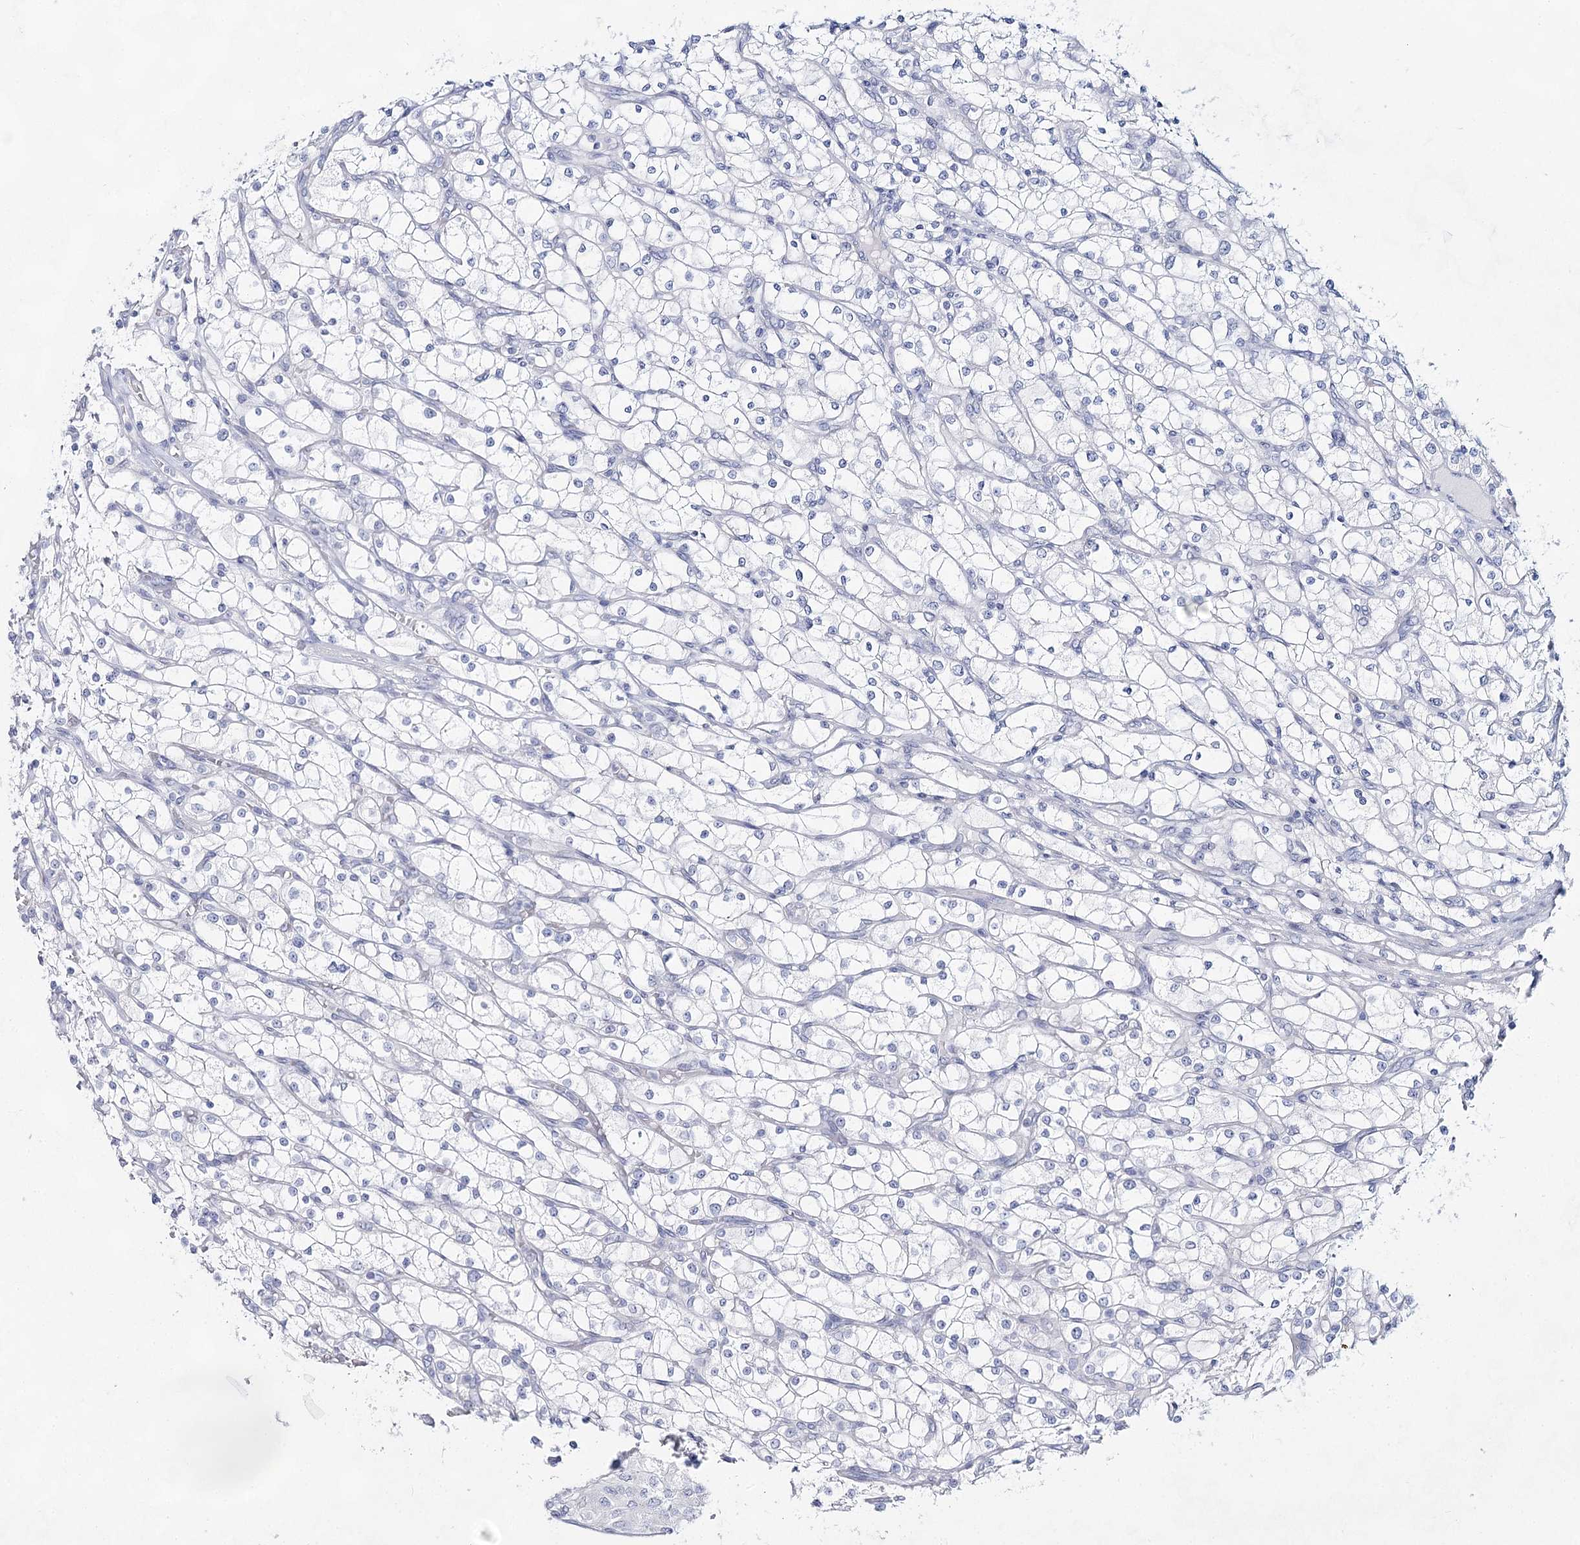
{"staining": {"intensity": "negative", "quantity": "none", "location": "none"}, "tissue": "renal cancer", "cell_type": "Tumor cells", "image_type": "cancer", "snomed": [{"axis": "morphology", "description": "Adenocarcinoma, NOS"}, {"axis": "topography", "description": "Kidney"}], "caption": "Immunohistochemistry image of neoplastic tissue: human adenocarcinoma (renal) stained with DAB (3,3'-diaminobenzidine) displays no significant protein positivity in tumor cells.", "gene": "SLC17A2", "patient": {"sex": "male", "age": 80}}